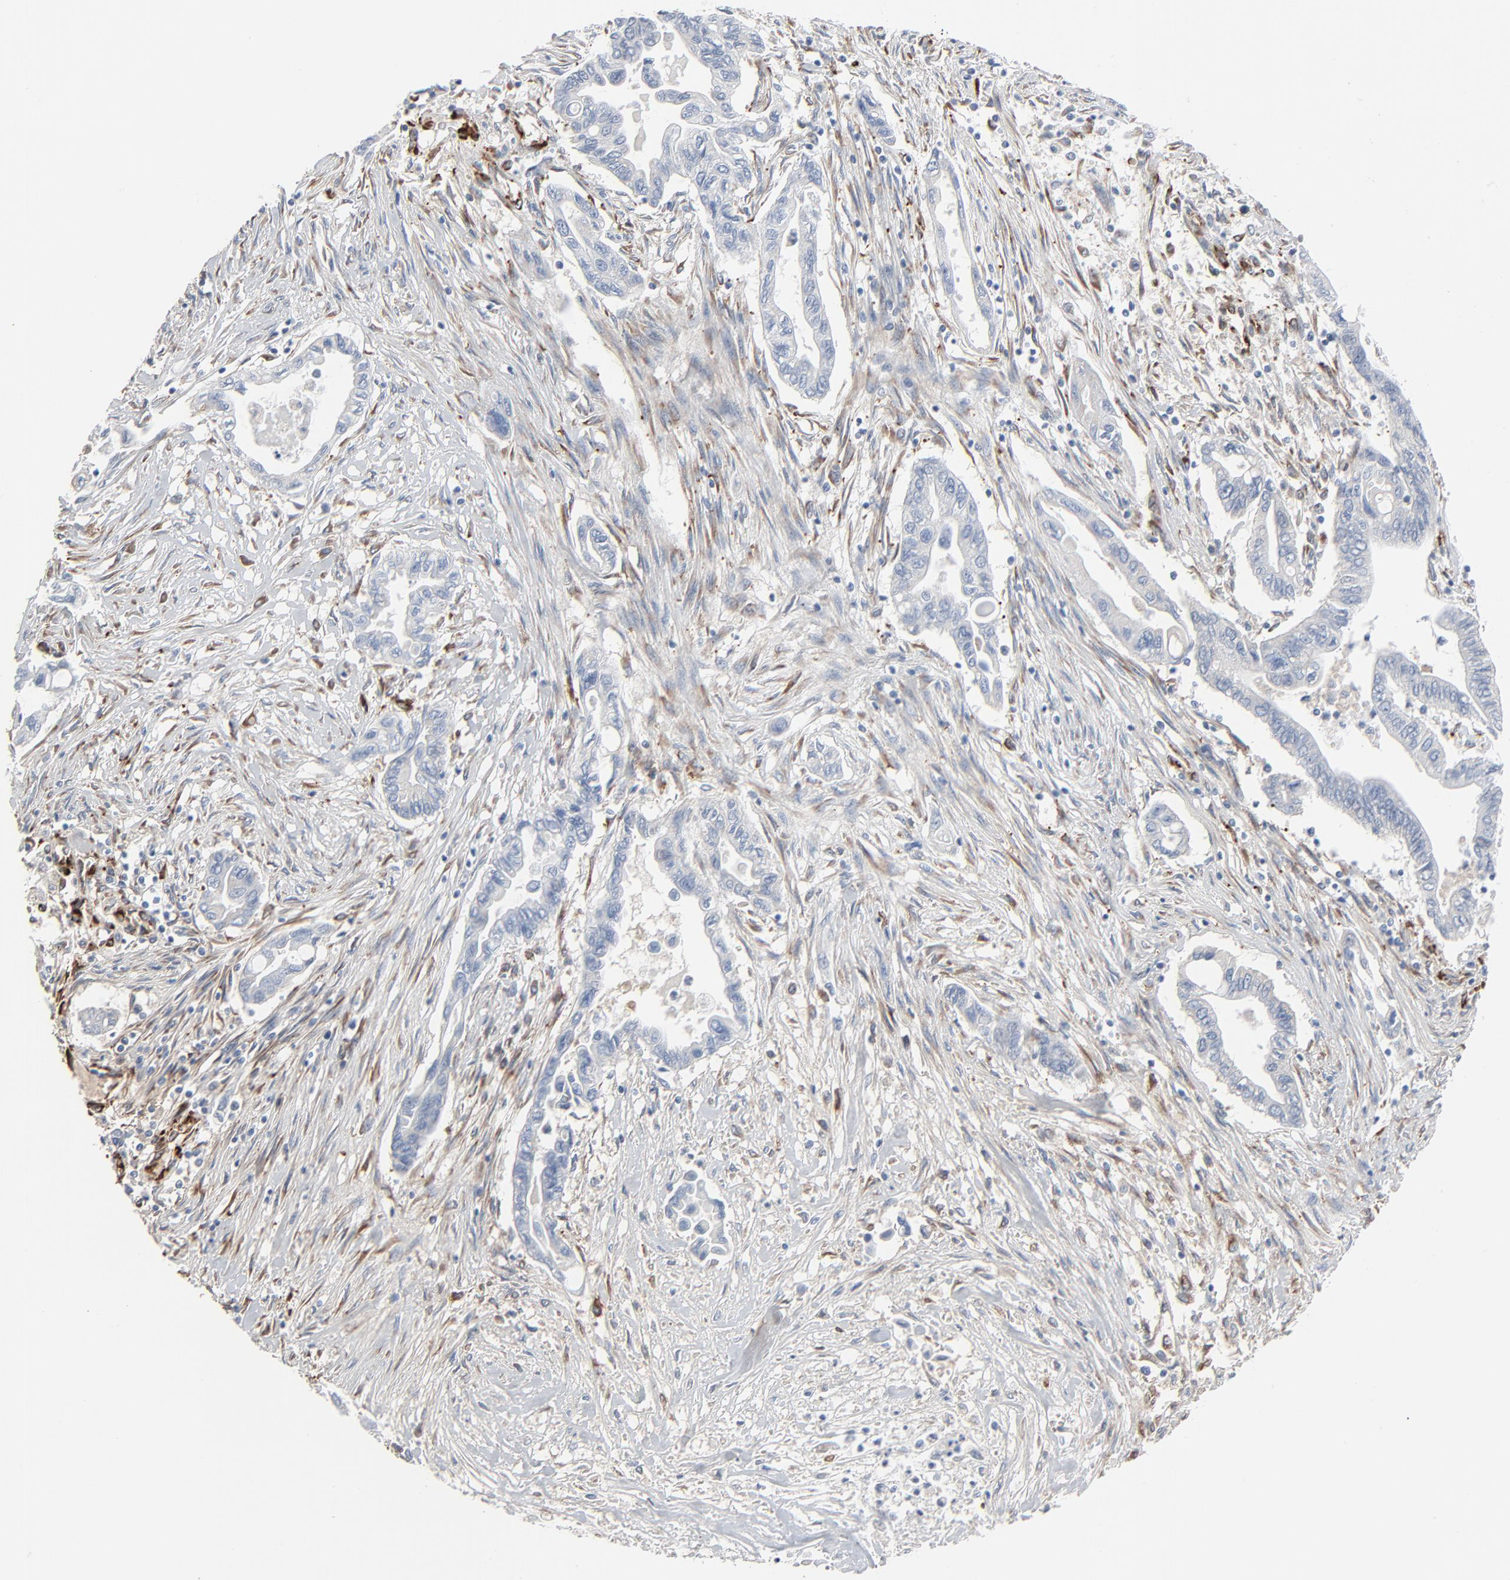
{"staining": {"intensity": "negative", "quantity": "none", "location": "none"}, "tissue": "pancreatic cancer", "cell_type": "Tumor cells", "image_type": "cancer", "snomed": [{"axis": "morphology", "description": "Adenocarcinoma, NOS"}, {"axis": "topography", "description": "Pancreas"}], "caption": "The immunohistochemistry photomicrograph has no significant expression in tumor cells of adenocarcinoma (pancreatic) tissue.", "gene": "BGN", "patient": {"sex": "female", "age": 57}}